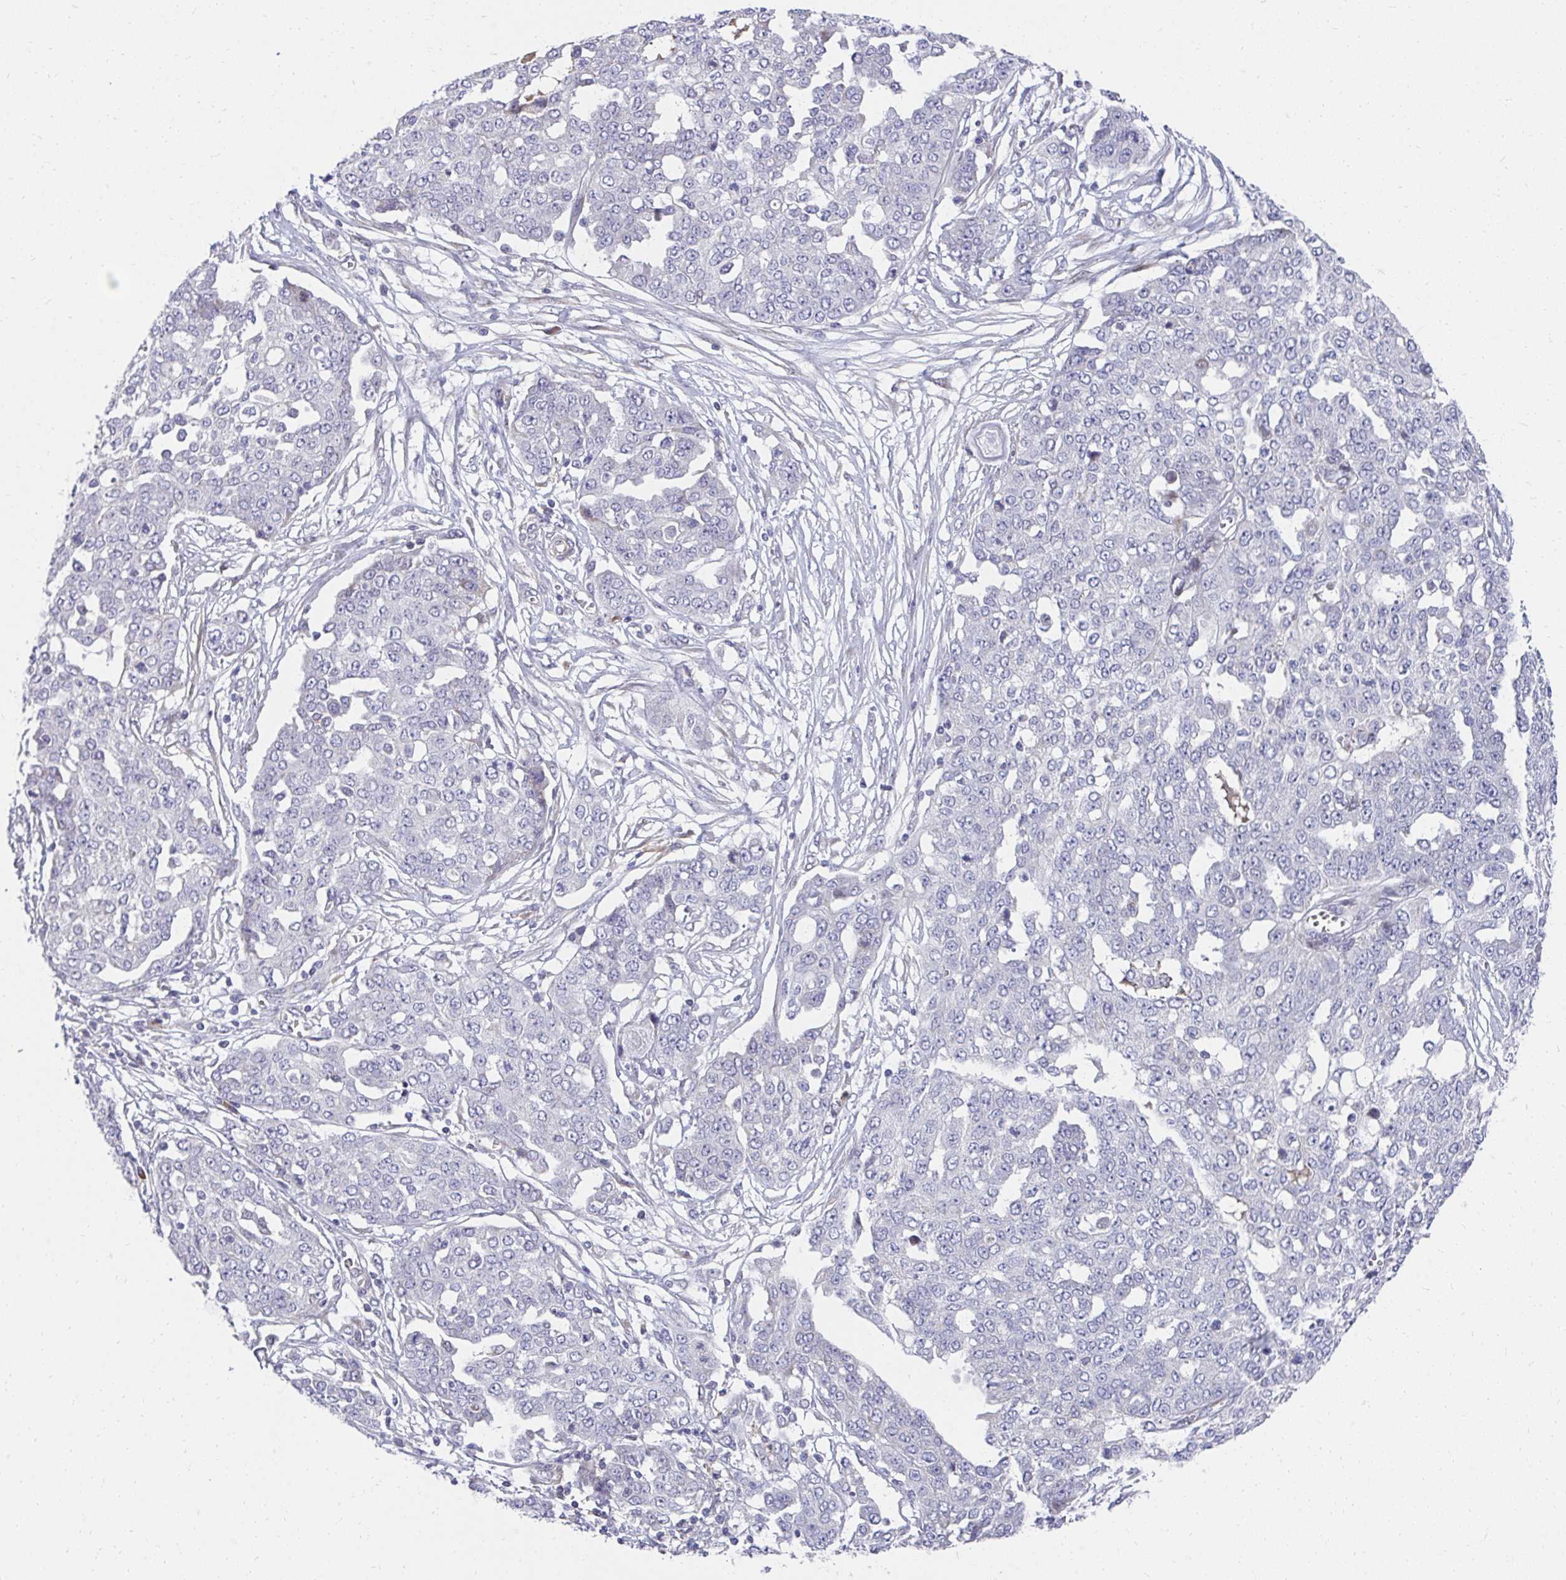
{"staining": {"intensity": "negative", "quantity": "none", "location": "none"}, "tissue": "ovarian cancer", "cell_type": "Tumor cells", "image_type": "cancer", "snomed": [{"axis": "morphology", "description": "Cystadenocarcinoma, serous, NOS"}, {"axis": "topography", "description": "Soft tissue"}, {"axis": "topography", "description": "Ovary"}], "caption": "There is no significant expression in tumor cells of ovarian cancer.", "gene": "SLAMF7", "patient": {"sex": "female", "age": 57}}